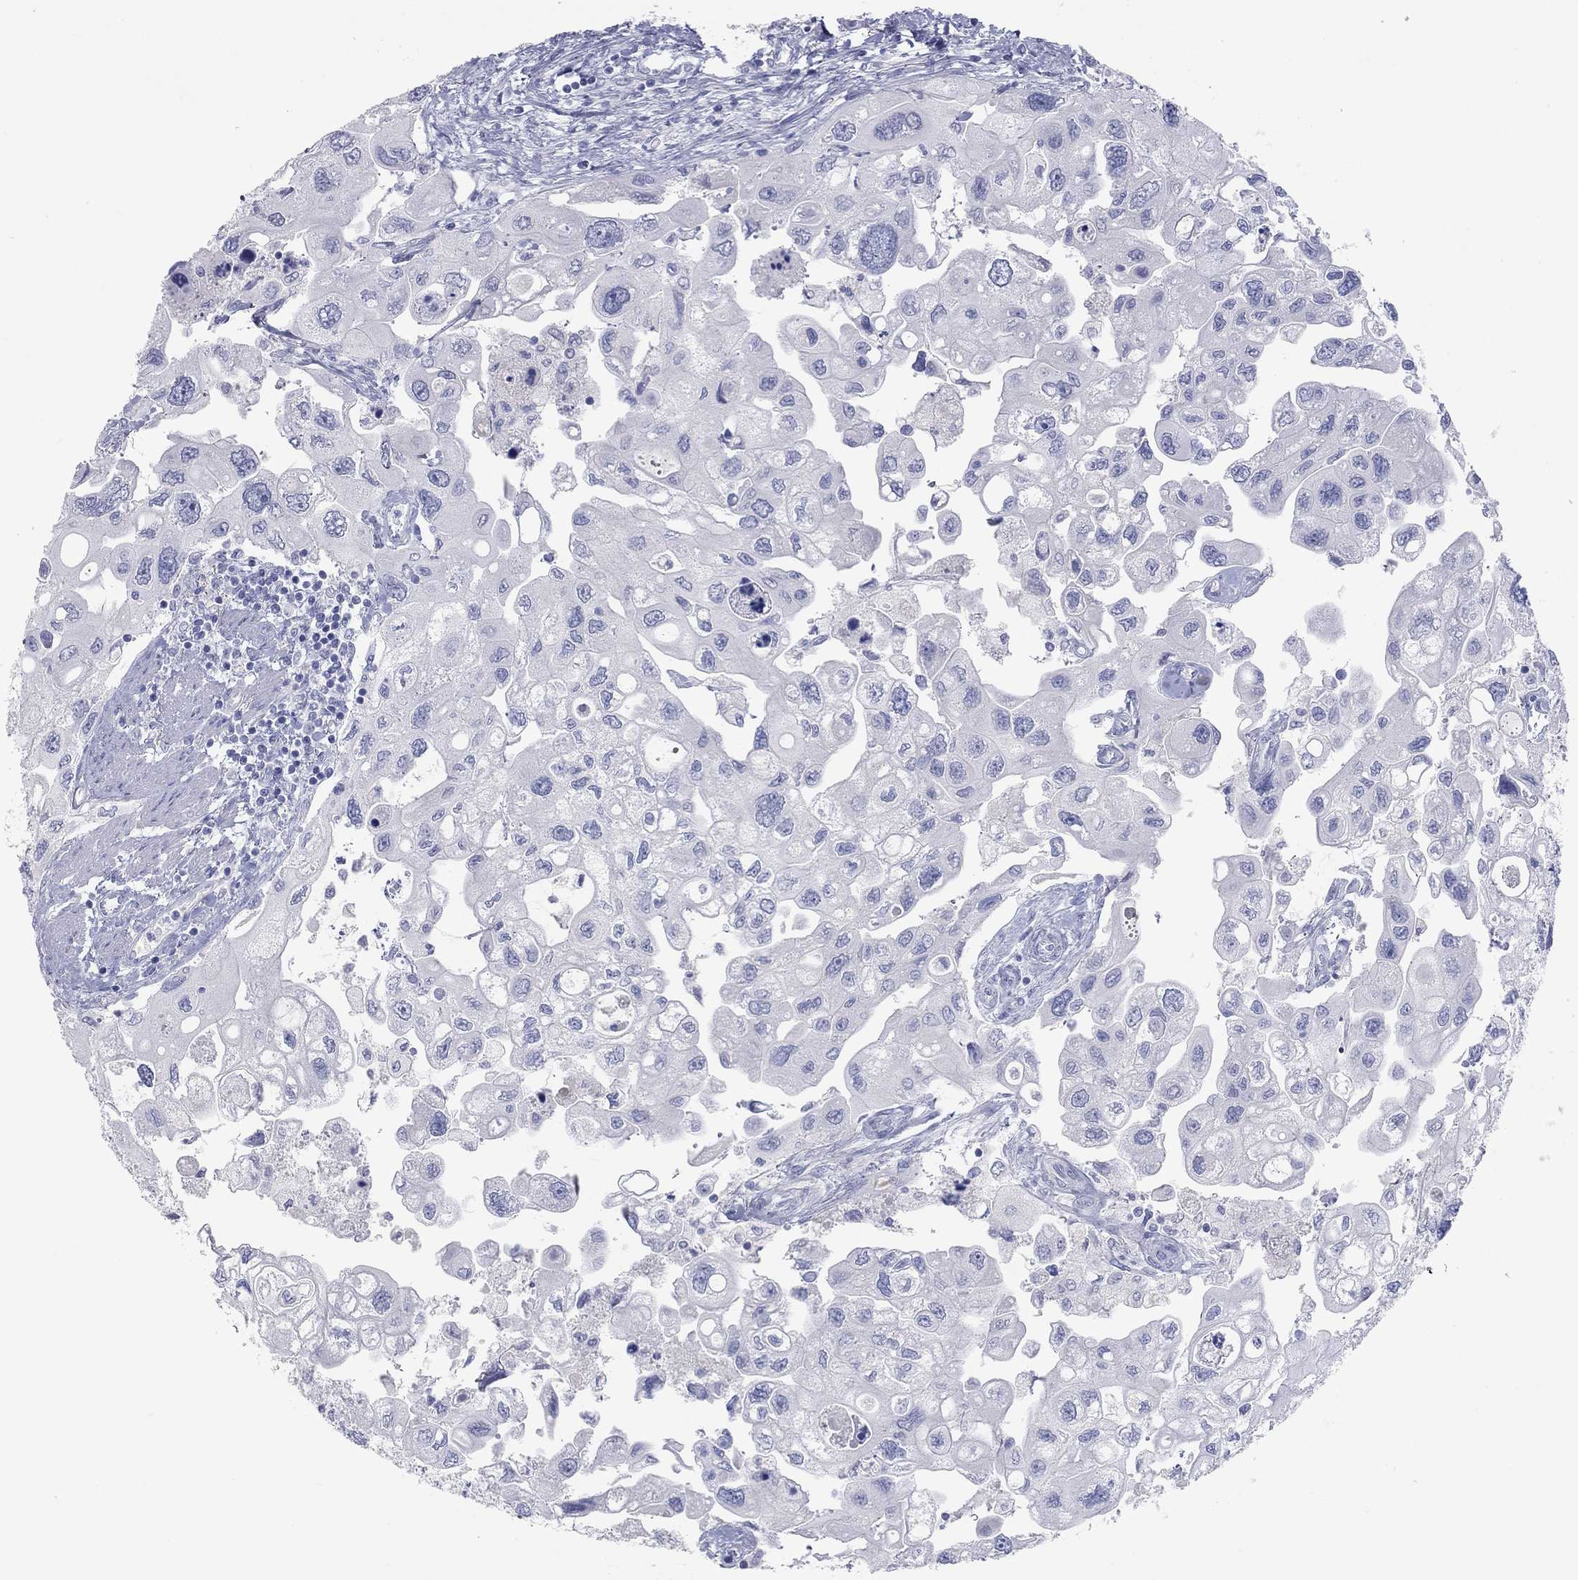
{"staining": {"intensity": "negative", "quantity": "none", "location": "none"}, "tissue": "urothelial cancer", "cell_type": "Tumor cells", "image_type": "cancer", "snomed": [{"axis": "morphology", "description": "Urothelial carcinoma, High grade"}, {"axis": "topography", "description": "Urinary bladder"}], "caption": "There is no significant positivity in tumor cells of urothelial cancer. Brightfield microscopy of IHC stained with DAB (3,3'-diaminobenzidine) (brown) and hematoxylin (blue), captured at high magnification.", "gene": "PCDHGC5", "patient": {"sex": "male", "age": 59}}